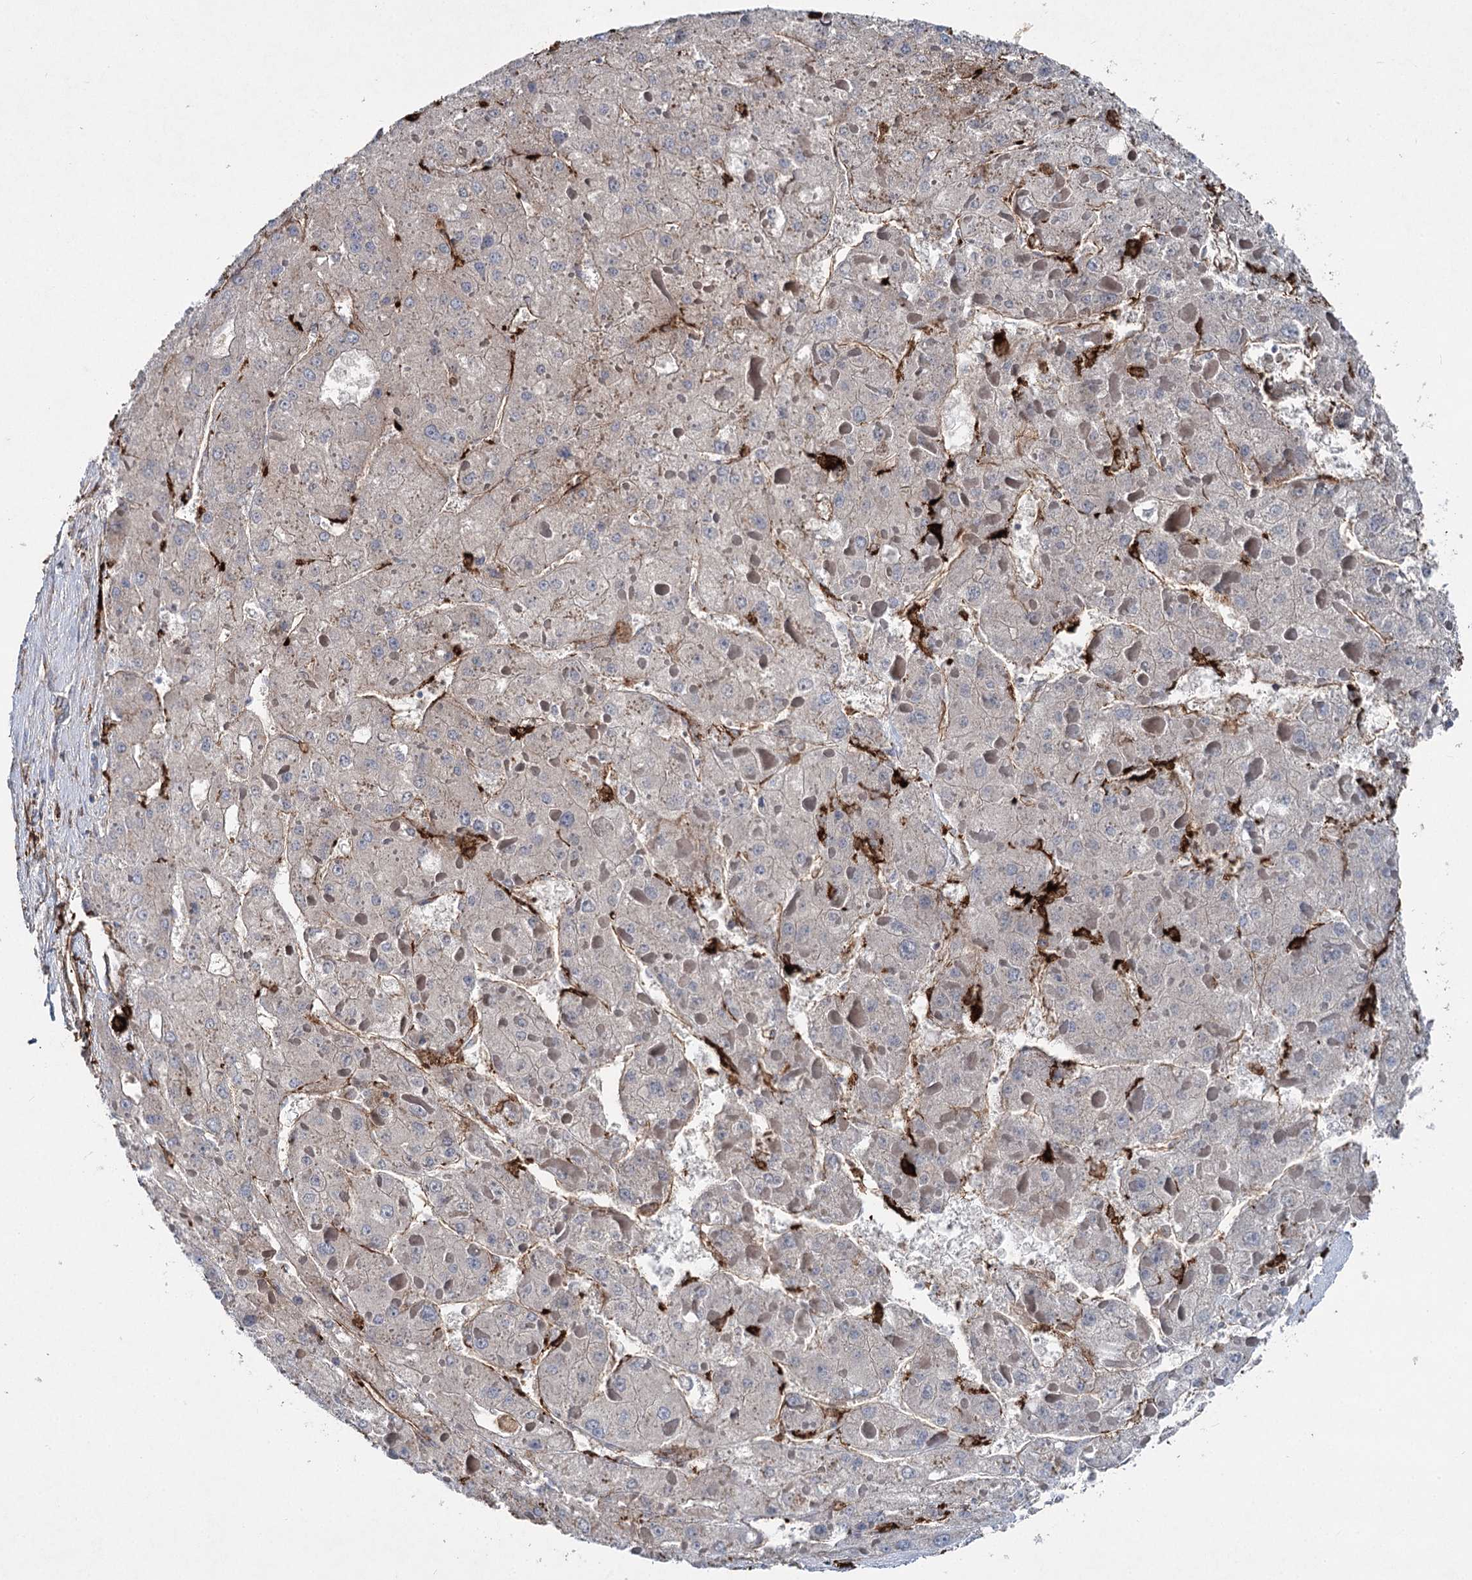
{"staining": {"intensity": "negative", "quantity": "none", "location": "none"}, "tissue": "liver cancer", "cell_type": "Tumor cells", "image_type": "cancer", "snomed": [{"axis": "morphology", "description": "Carcinoma, Hepatocellular, NOS"}, {"axis": "topography", "description": "Liver"}], "caption": "Liver hepatocellular carcinoma was stained to show a protein in brown. There is no significant expression in tumor cells. Brightfield microscopy of immunohistochemistry stained with DAB (3,3'-diaminobenzidine) (brown) and hematoxylin (blue), captured at high magnification.", "gene": "CLEC4M", "patient": {"sex": "female", "age": 73}}